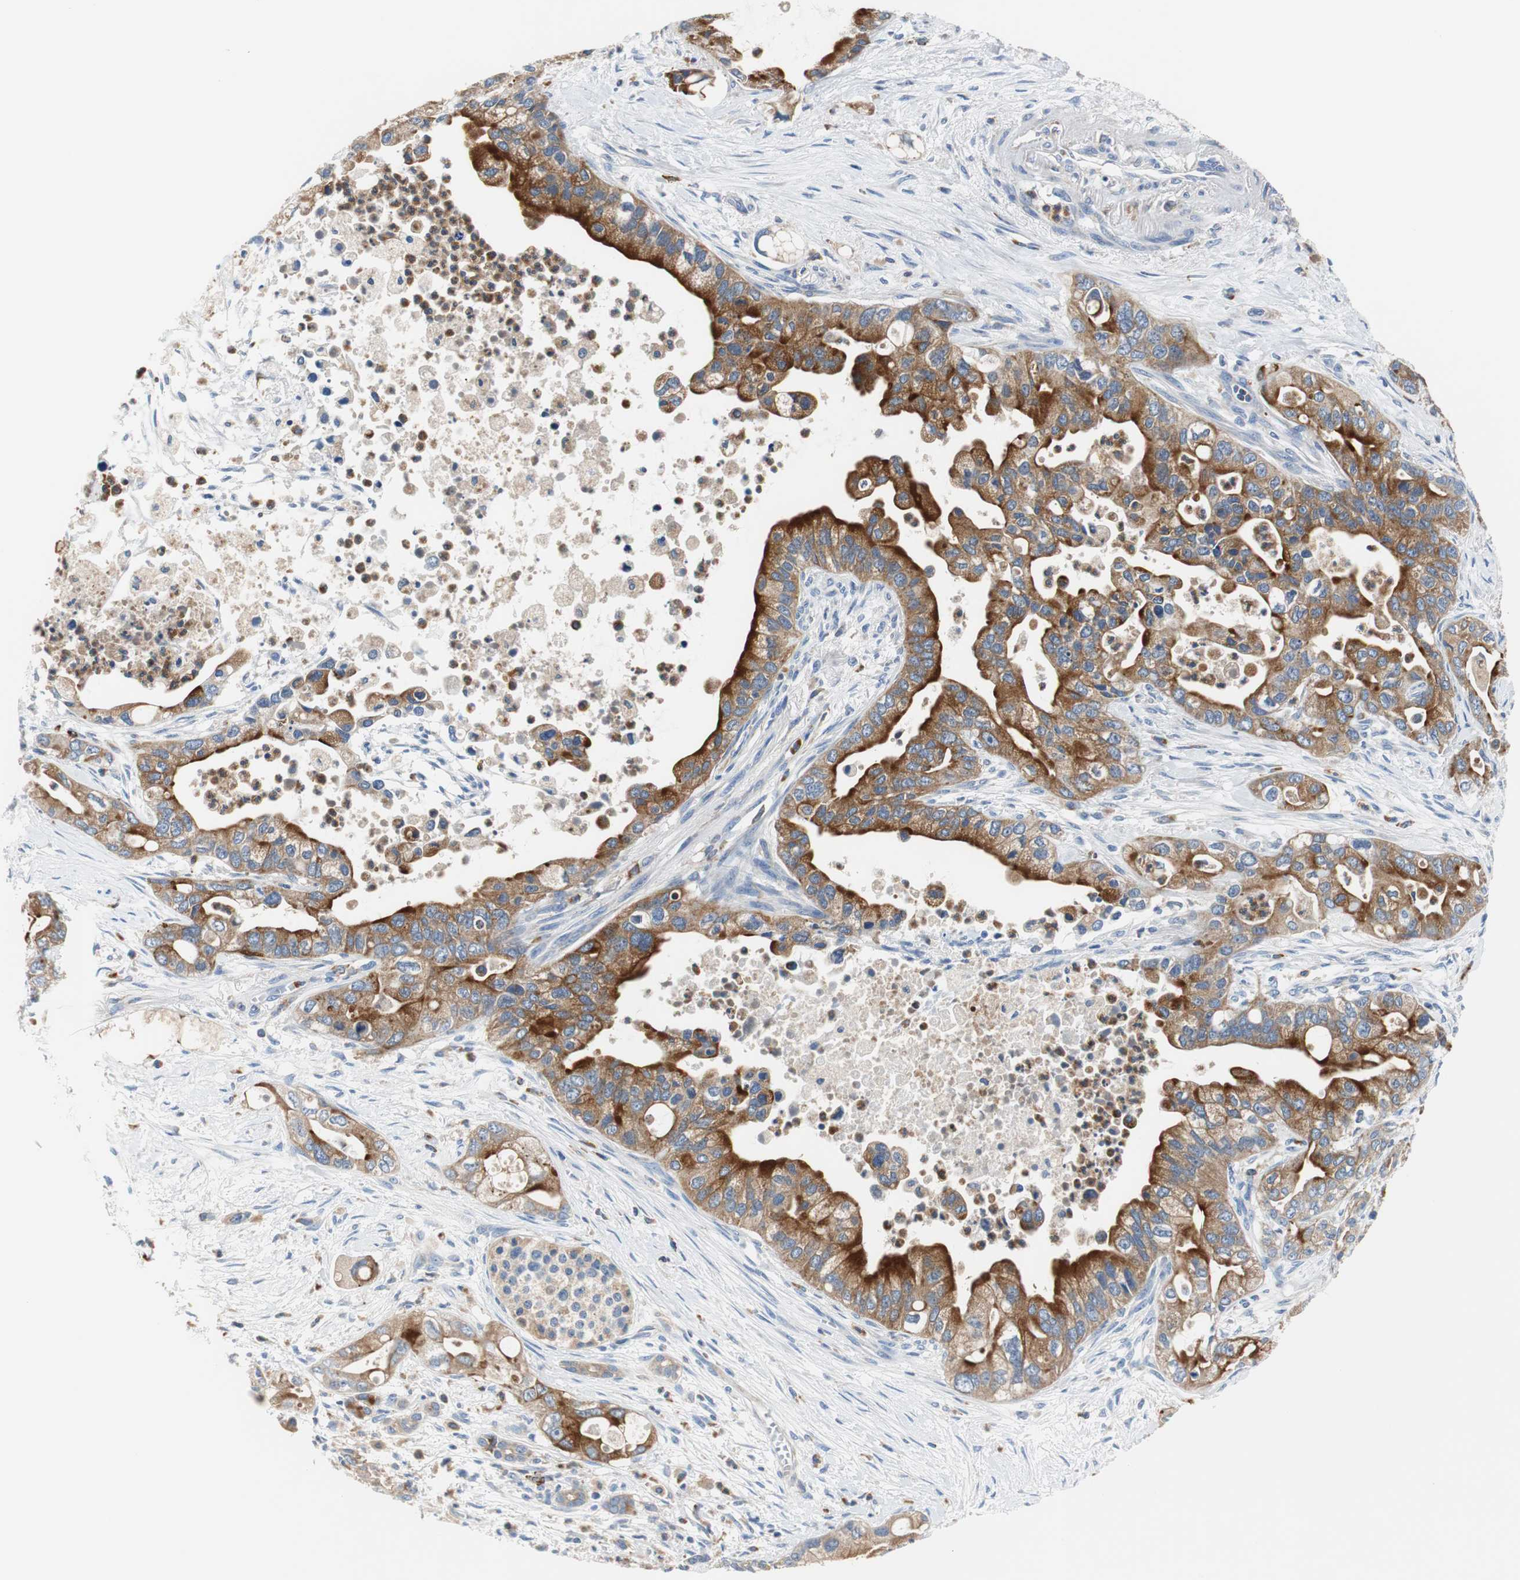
{"staining": {"intensity": "strong", "quantity": ">75%", "location": "cytoplasmic/membranous"}, "tissue": "pancreatic cancer", "cell_type": "Tumor cells", "image_type": "cancer", "snomed": [{"axis": "morphology", "description": "Adenocarcinoma, NOS"}, {"axis": "topography", "description": "Pancreas"}], "caption": "Pancreatic cancer (adenocarcinoma) stained for a protein (brown) exhibits strong cytoplasmic/membranous positive staining in about >75% of tumor cells.", "gene": "VAMP8", "patient": {"sex": "male", "age": 70}}